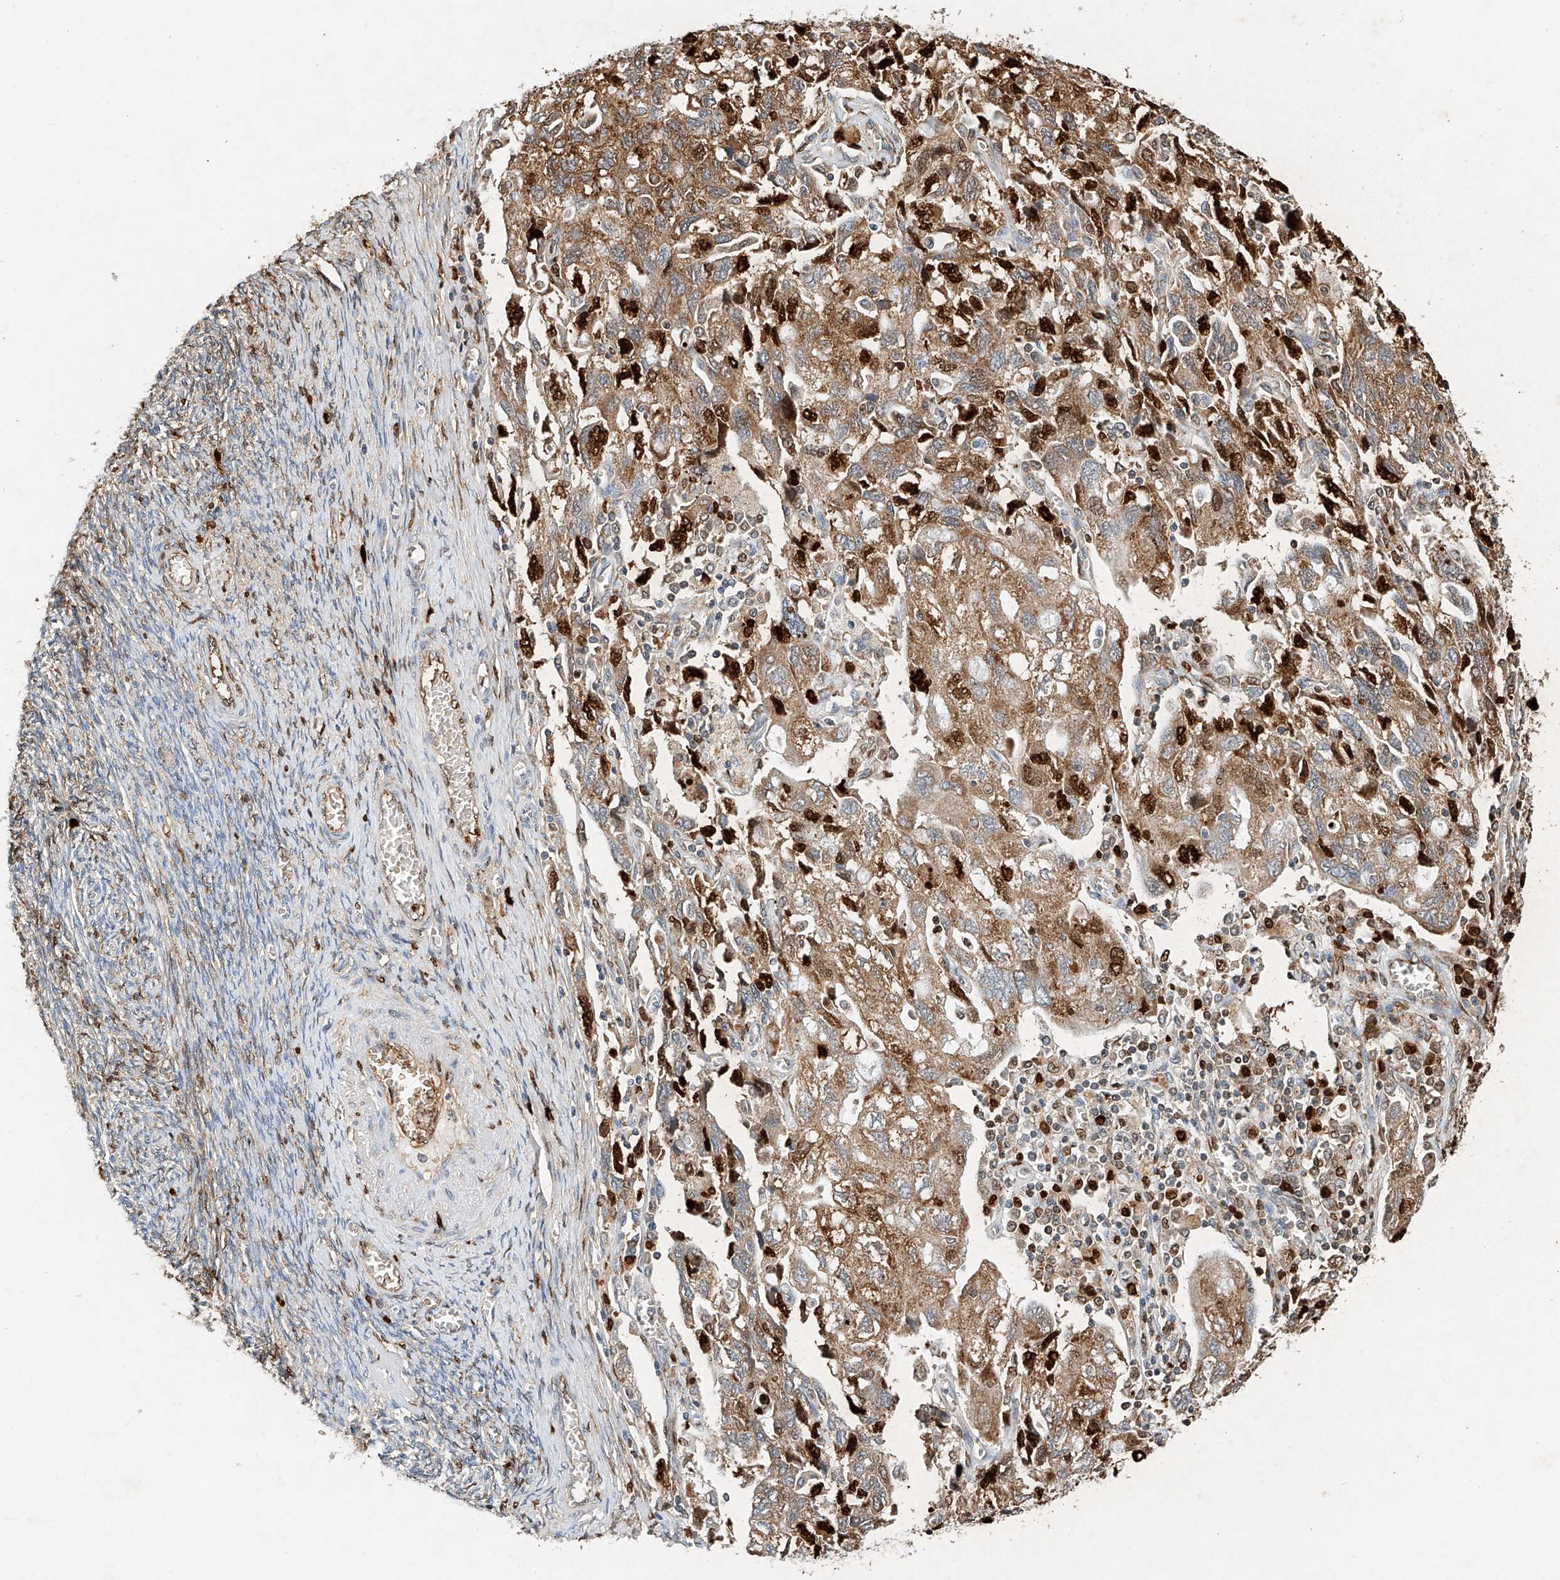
{"staining": {"intensity": "moderate", "quantity": ">75%", "location": "cytoplasmic/membranous,nuclear"}, "tissue": "ovarian cancer", "cell_type": "Tumor cells", "image_type": "cancer", "snomed": [{"axis": "morphology", "description": "Carcinoma, NOS"}, {"axis": "morphology", "description": "Cystadenocarcinoma, serous, NOS"}, {"axis": "topography", "description": "Ovary"}], "caption": "A medium amount of moderate cytoplasmic/membranous and nuclear positivity is present in approximately >75% of tumor cells in ovarian cancer (carcinoma) tissue.", "gene": "CTDP1", "patient": {"sex": "female", "age": 69}}